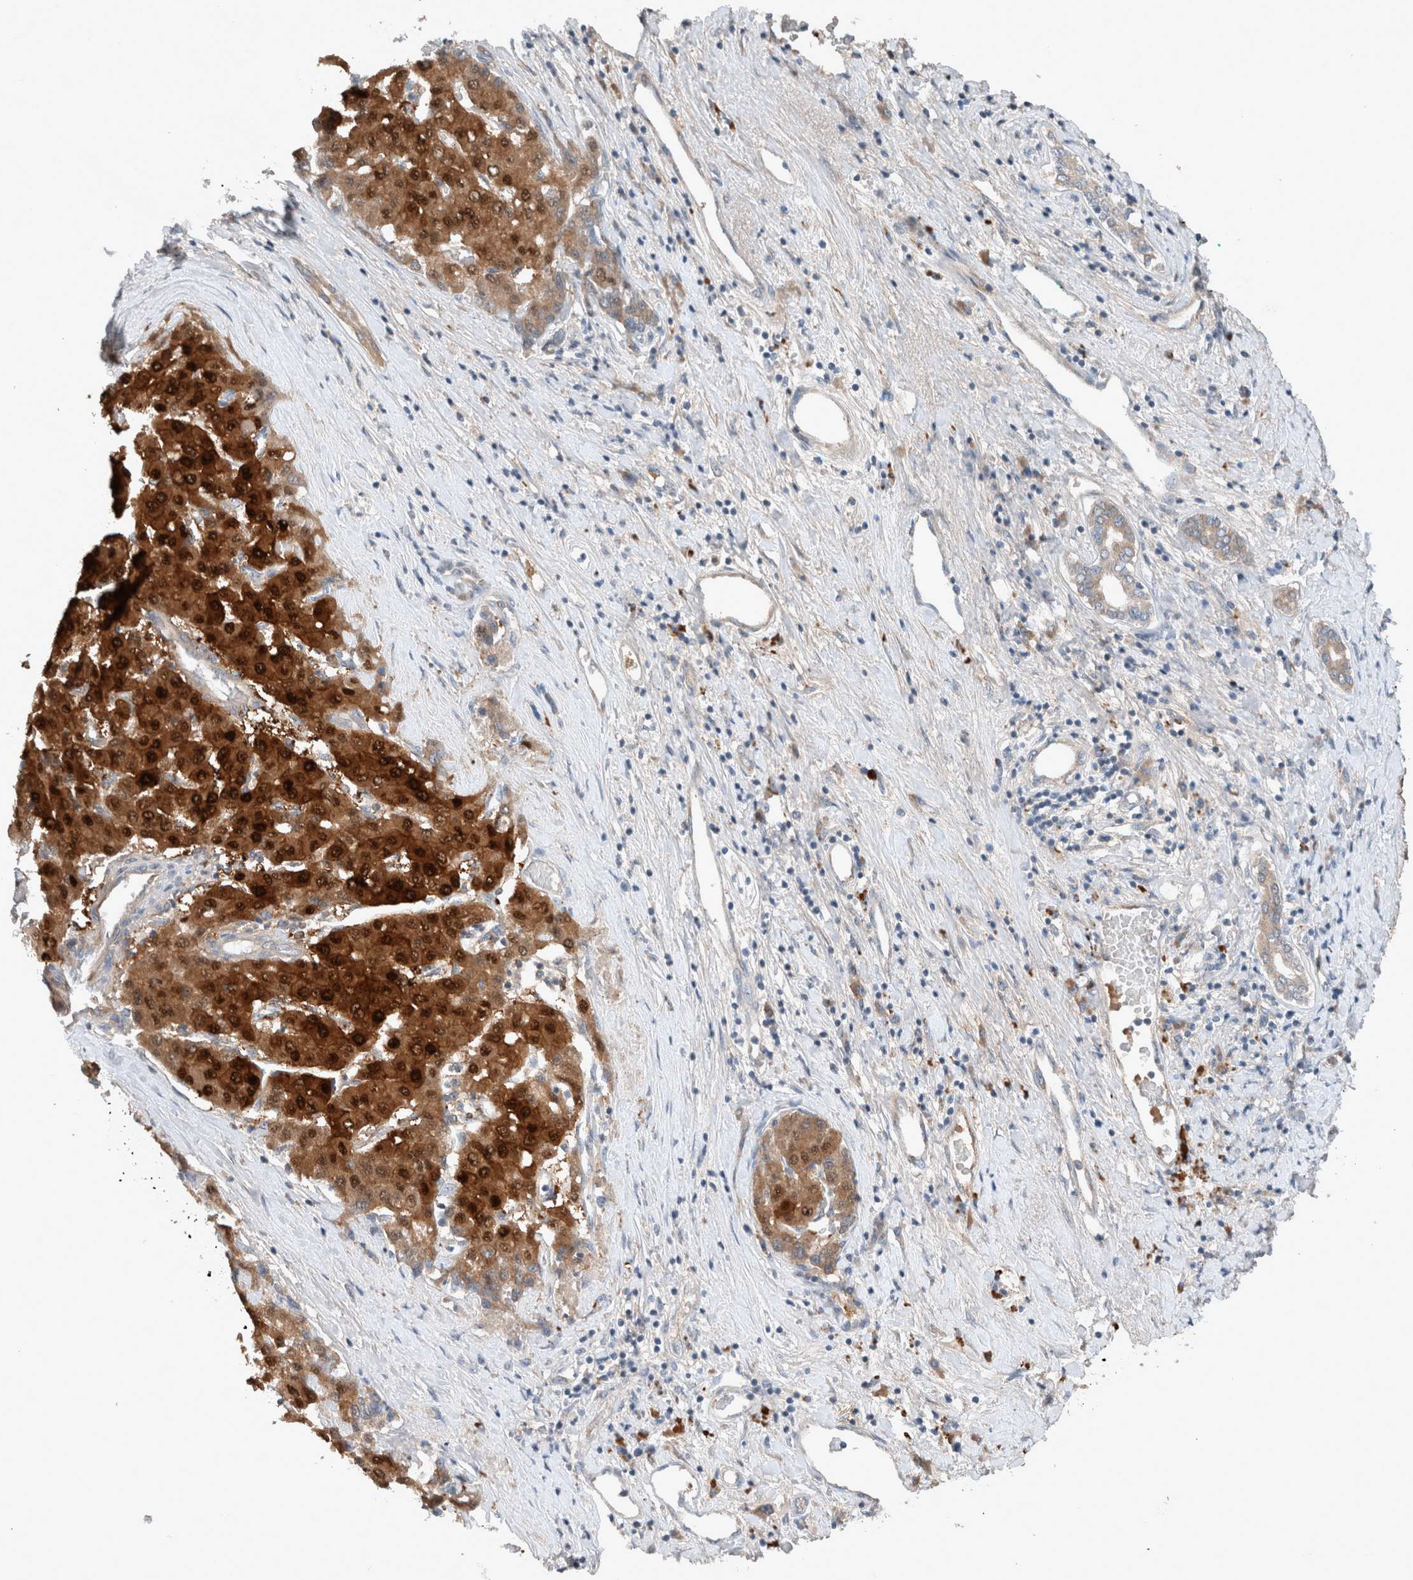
{"staining": {"intensity": "strong", "quantity": ">75%", "location": "cytoplasmic/membranous,nuclear"}, "tissue": "liver cancer", "cell_type": "Tumor cells", "image_type": "cancer", "snomed": [{"axis": "morphology", "description": "Carcinoma, Hepatocellular, NOS"}, {"axis": "topography", "description": "Liver"}], "caption": "High-magnification brightfield microscopy of liver cancer stained with DAB (3,3'-diaminobenzidine) (brown) and counterstained with hematoxylin (blue). tumor cells exhibit strong cytoplasmic/membranous and nuclear staining is seen in about>75% of cells.", "gene": "UGCG", "patient": {"sex": "male", "age": 65}}